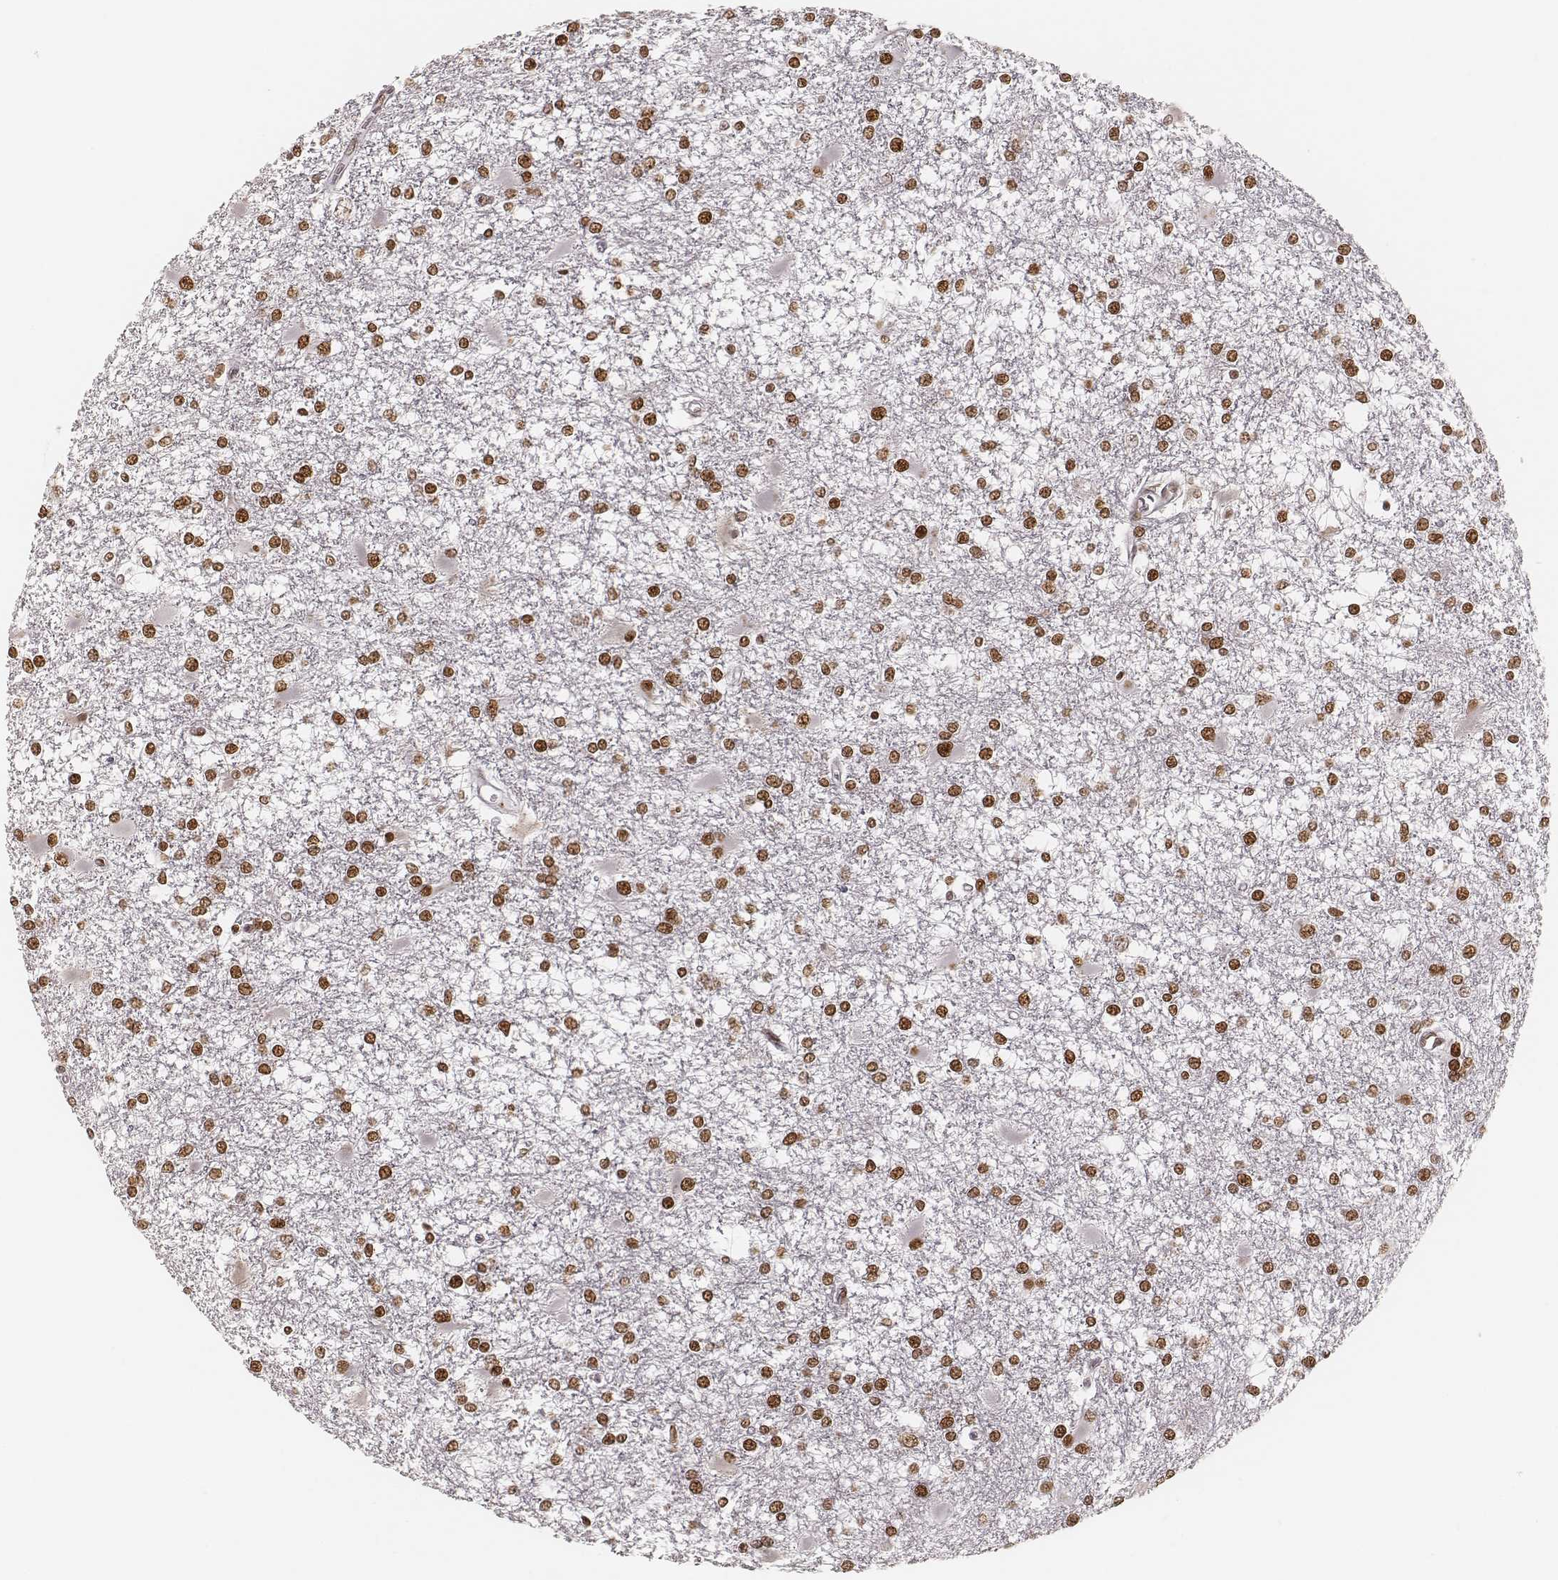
{"staining": {"intensity": "moderate", "quantity": ">75%", "location": "nuclear"}, "tissue": "glioma", "cell_type": "Tumor cells", "image_type": "cancer", "snomed": [{"axis": "morphology", "description": "Glioma, malignant, High grade"}, {"axis": "topography", "description": "Cerebral cortex"}], "caption": "Immunohistochemistry (IHC) (DAB (3,3'-diaminobenzidine)) staining of glioma exhibits moderate nuclear protein positivity in approximately >75% of tumor cells. The staining is performed using DAB brown chromogen to label protein expression. The nuclei are counter-stained blue using hematoxylin.", "gene": "PARP1", "patient": {"sex": "male", "age": 79}}